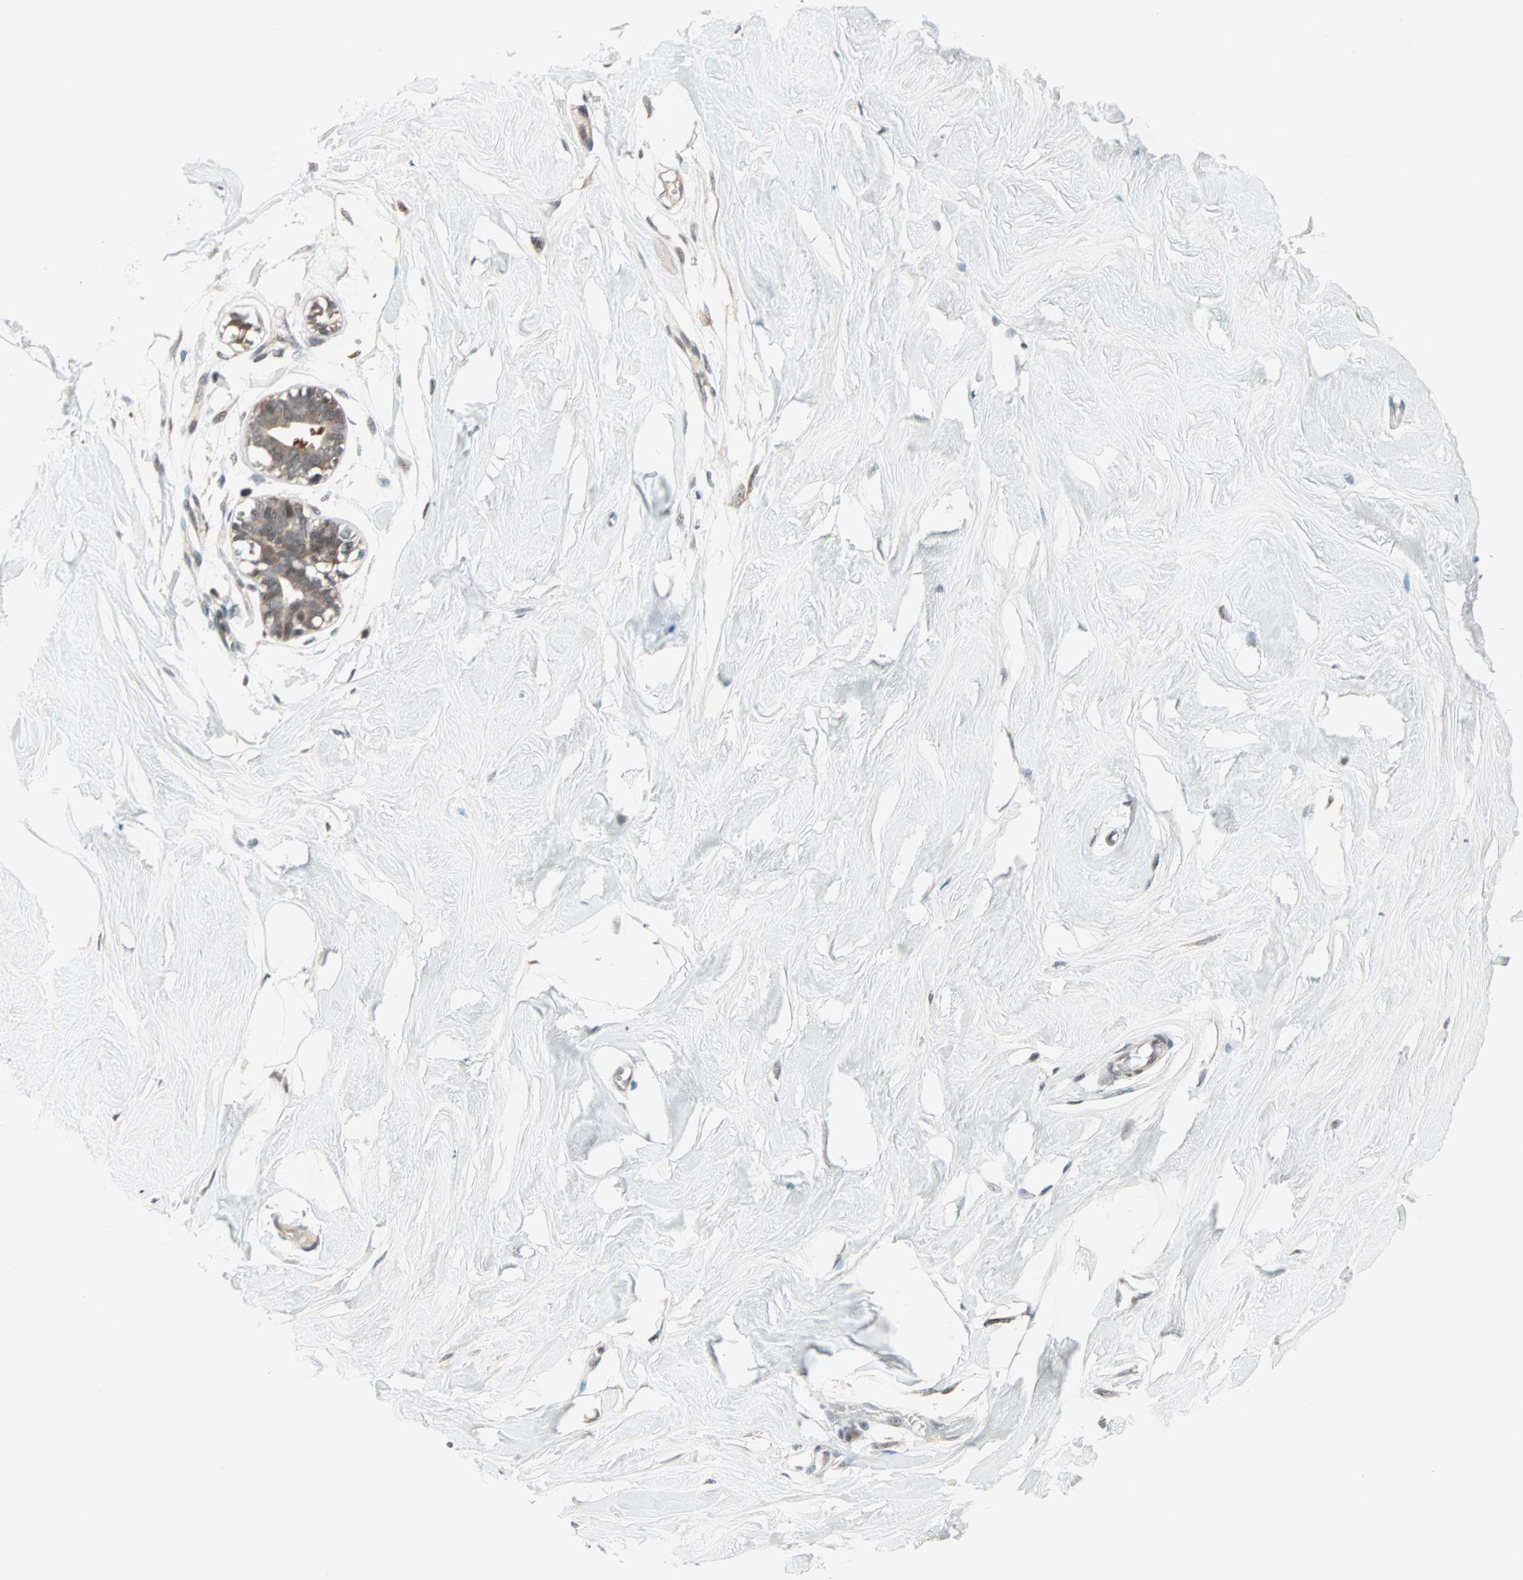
{"staining": {"intensity": "negative", "quantity": "none", "location": "none"}, "tissue": "breast", "cell_type": "Adipocytes", "image_type": "normal", "snomed": [{"axis": "morphology", "description": "Normal tissue, NOS"}, {"axis": "topography", "description": "Breast"}, {"axis": "topography", "description": "Soft tissue"}], "caption": "Adipocytes are negative for brown protein staining in benign breast. (Immunohistochemistry (ihc), brightfield microscopy, high magnification).", "gene": "PGBD1", "patient": {"sex": "female", "age": 25}}